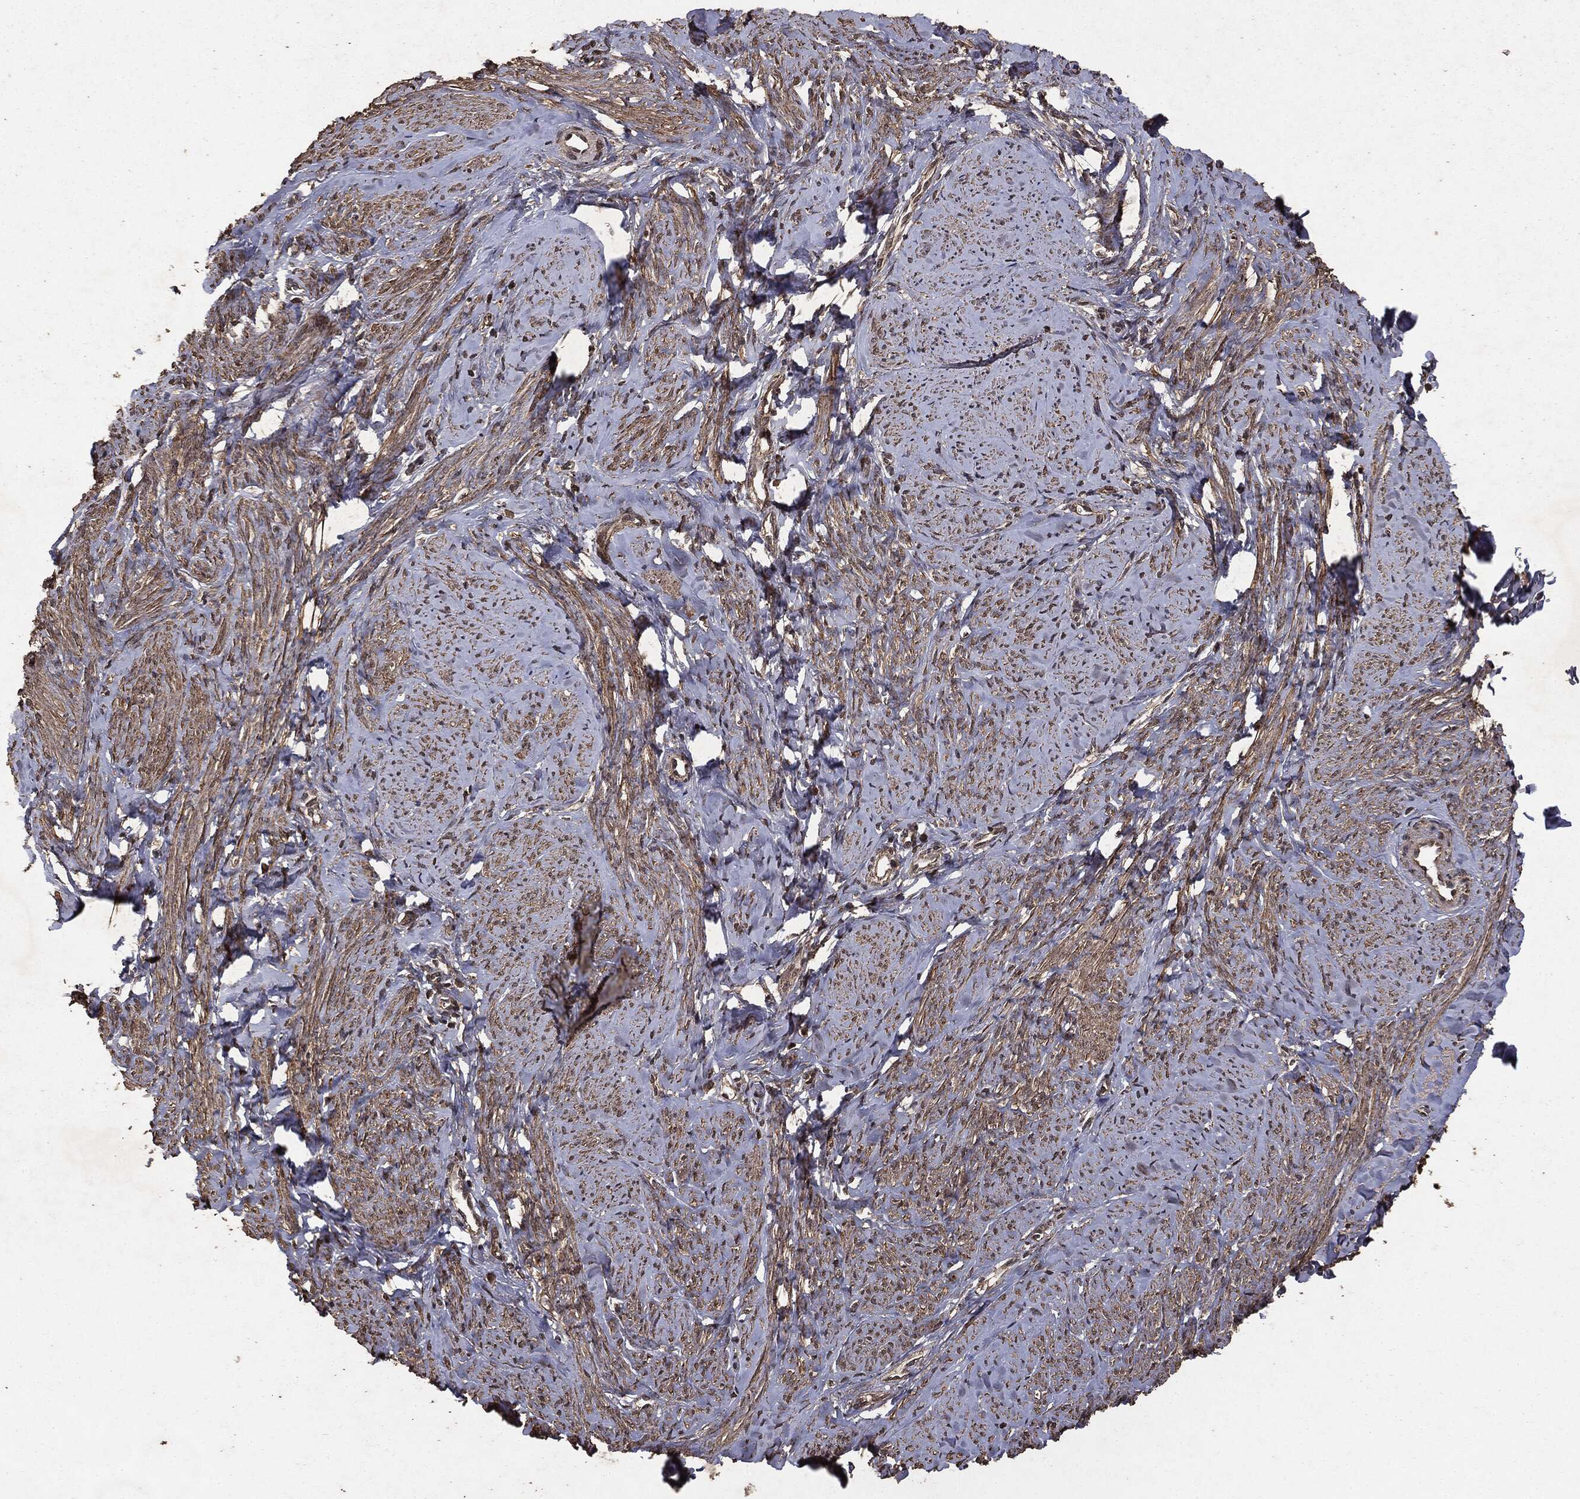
{"staining": {"intensity": "weak", "quantity": ">75%", "location": "cytoplasmic/membranous"}, "tissue": "smooth muscle", "cell_type": "Smooth muscle cells", "image_type": "normal", "snomed": [{"axis": "morphology", "description": "Normal tissue, NOS"}, {"axis": "topography", "description": "Smooth muscle"}], "caption": "Immunohistochemistry (IHC) staining of benign smooth muscle, which displays low levels of weak cytoplasmic/membranous expression in approximately >75% of smooth muscle cells indicating weak cytoplasmic/membranous protein expression. The staining was performed using DAB (brown) for protein detection and nuclei were counterstained in hematoxylin (blue).", "gene": "NME1", "patient": {"sex": "female", "age": 48}}